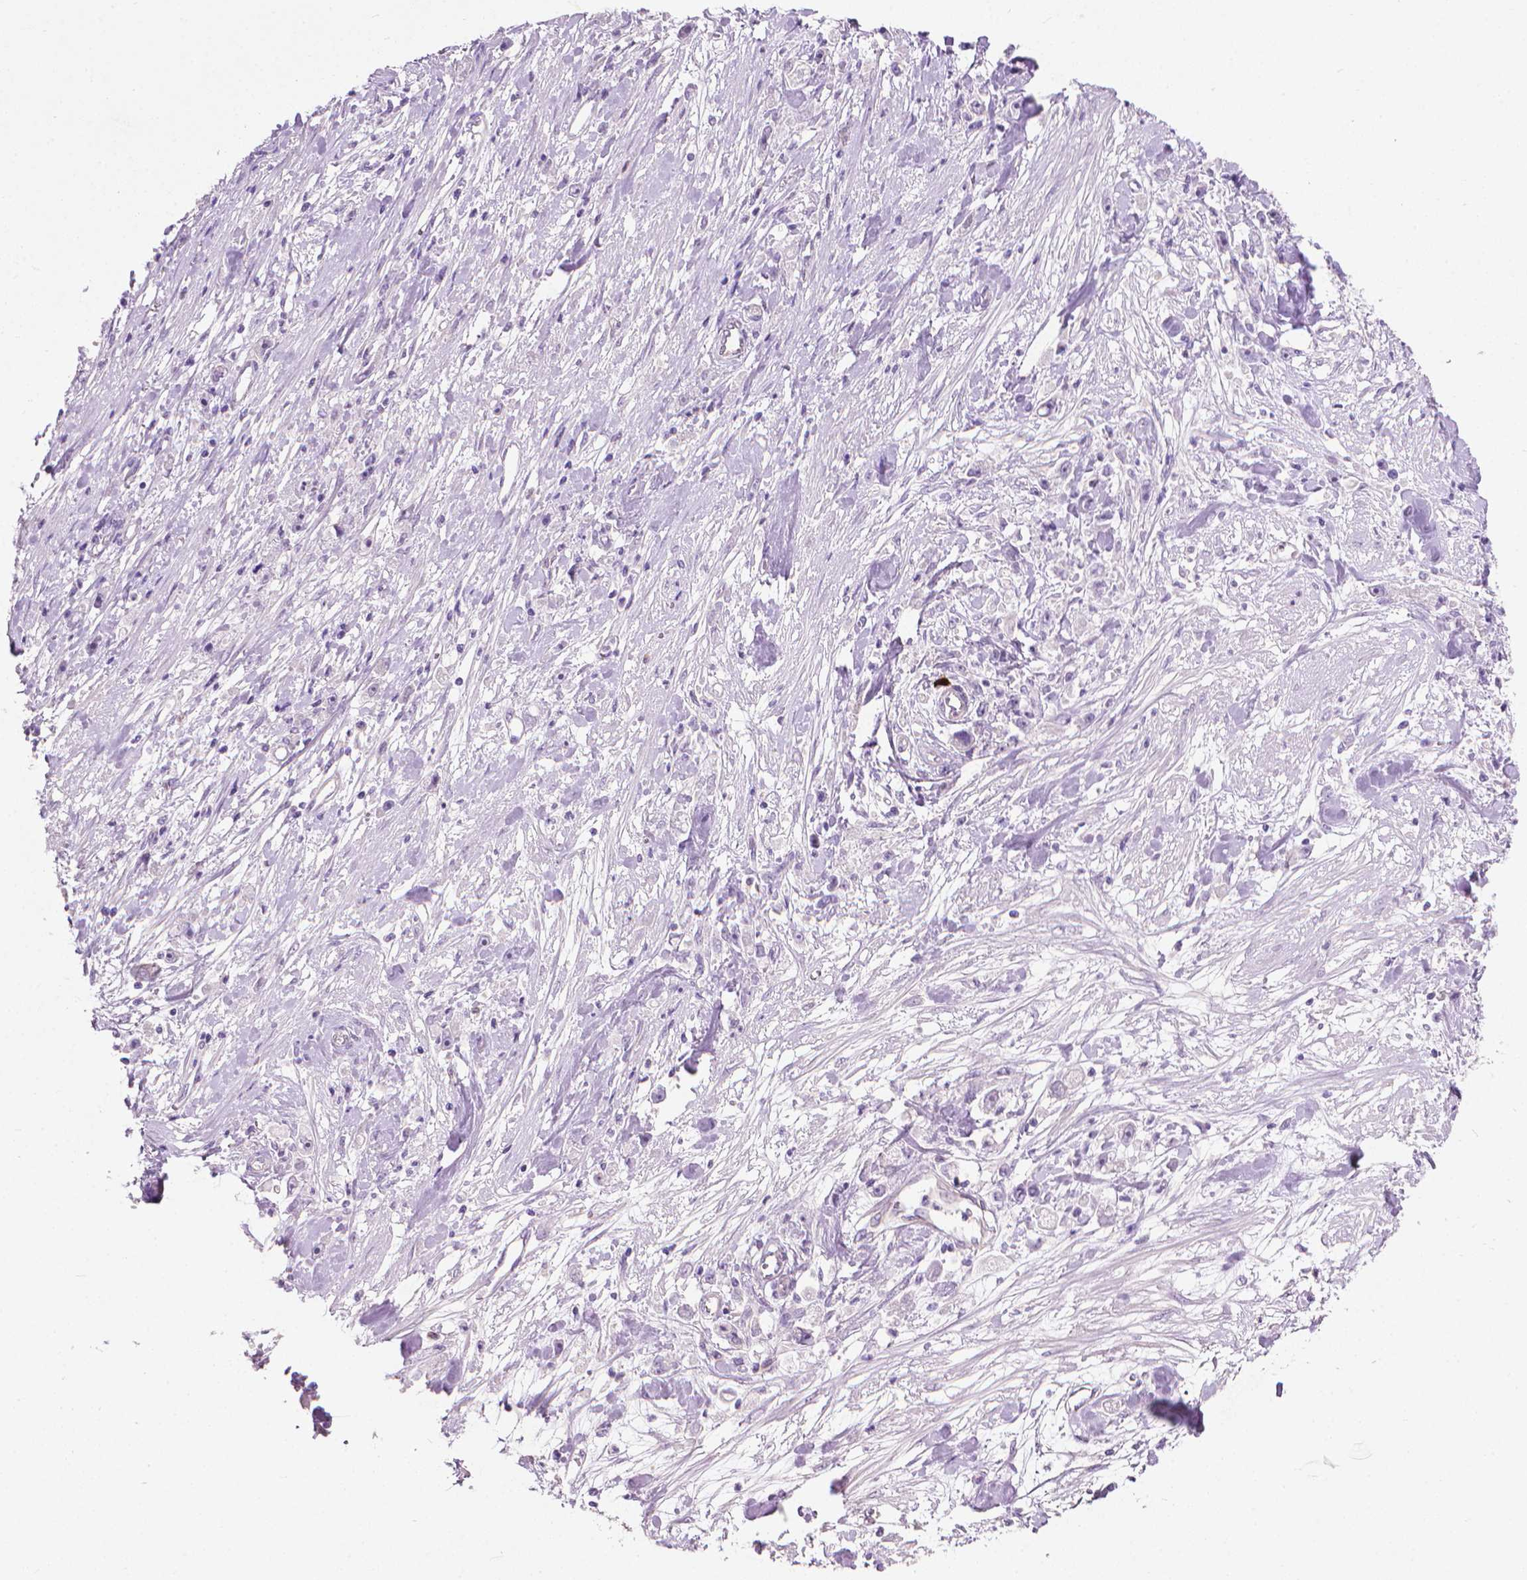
{"staining": {"intensity": "negative", "quantity": "none", "location": "none"}, "tissue": "stomach cancer", "cell_type": "Tumor cells", "image_type": "cancer", "snomed": [{"axis": "morphology", "description": "Adenocarcinoma, NOS"}, {"axis": "topography", "description": "Stomach"}], "caption": "A photomicrograph of human stomach cancer is negative for staining in tumor cells.", "gene": "KRT73", "patient": {"sex": "female", "age": 59}}